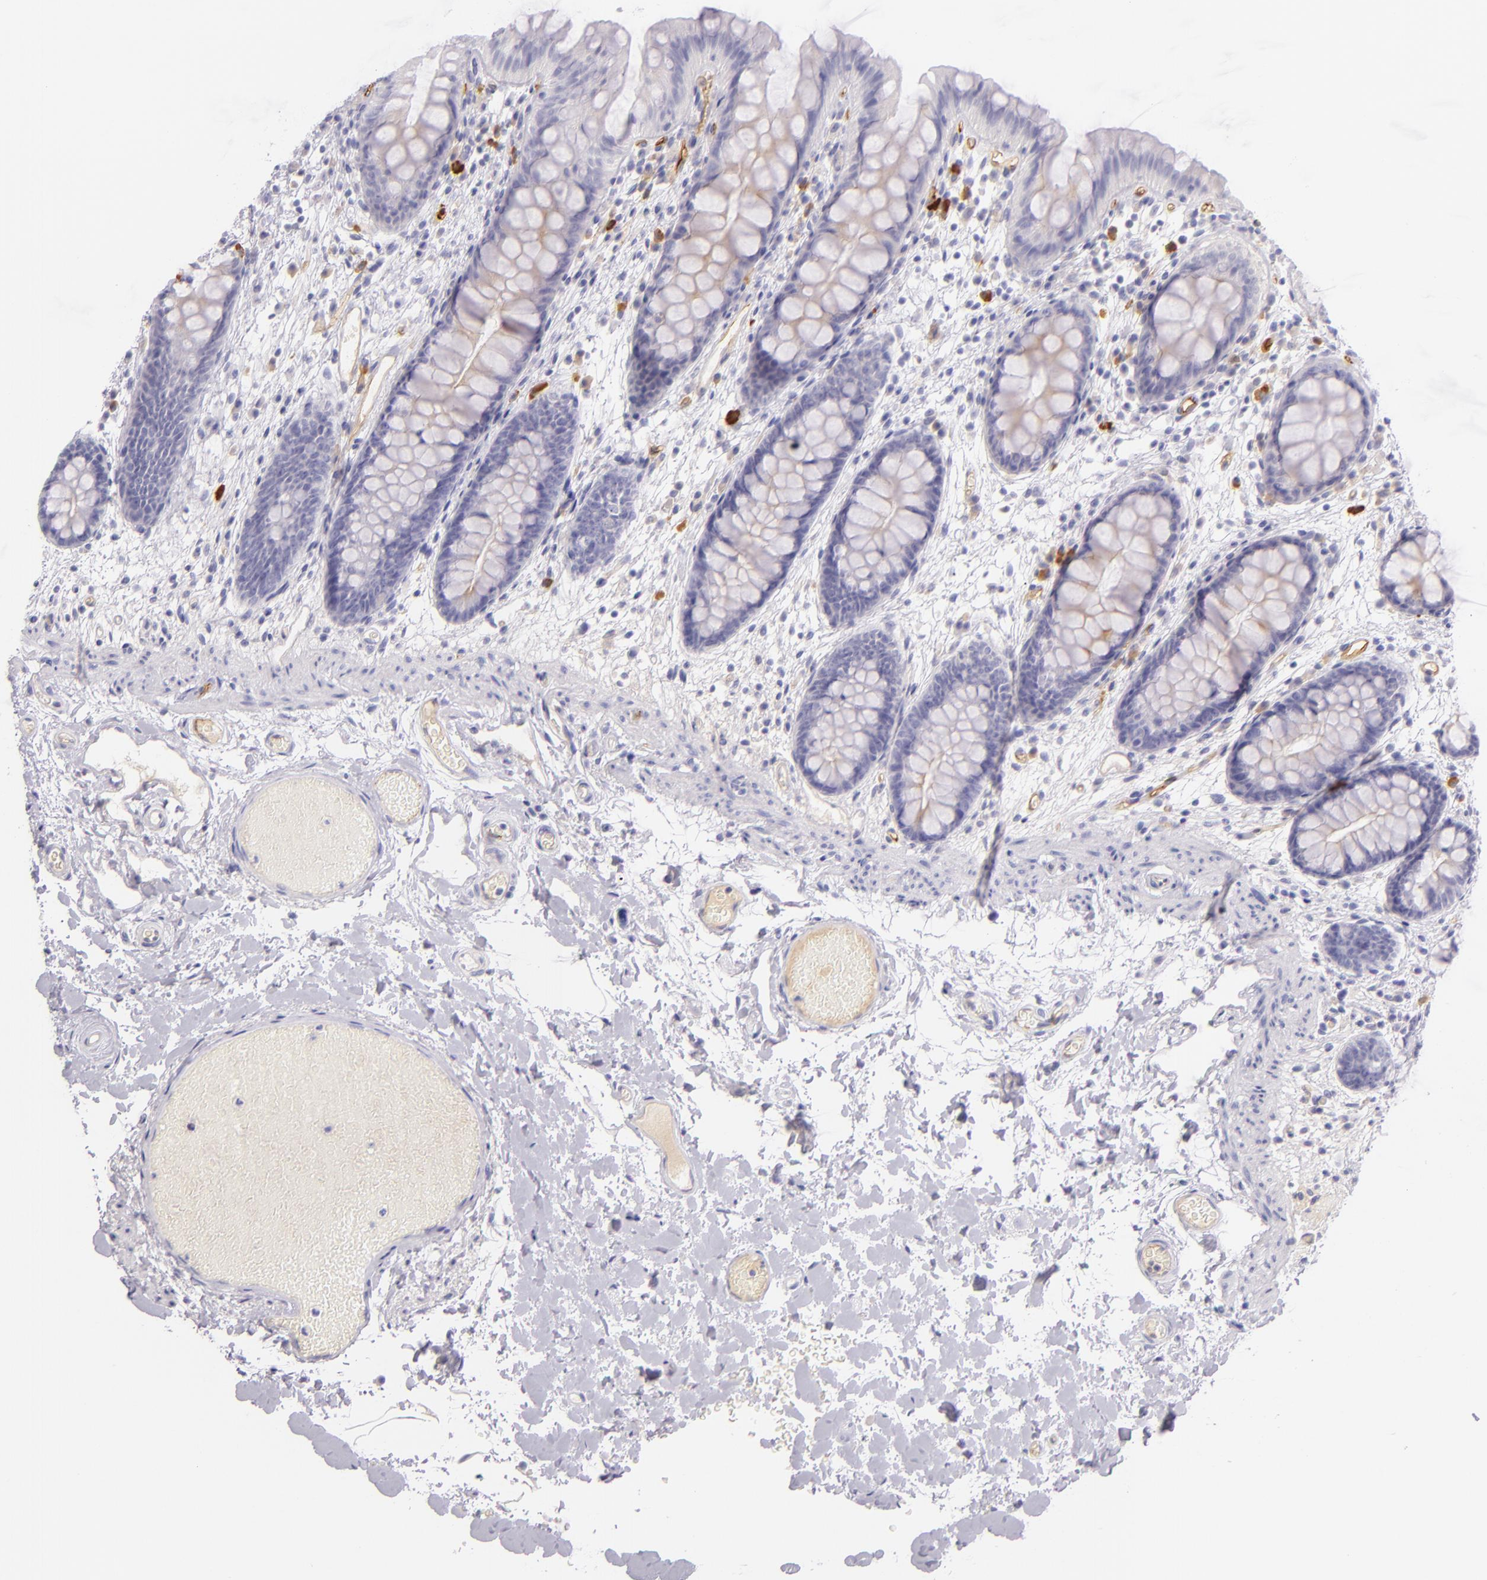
{"staining": {"intensity": "moderate", "quantity": "25%-75%", "location": "cytoplasmic/membranous"}, "tissue": "colon", "cell_type": "Endothelial cells", "image_type": "normal", "snomed": [{"axis": "morphology", "description": "Normal tissue, NOS"}, {"axis": "topography", "description": "Smooth muscle"}, {"axis": "topography", "description": "Colon"}], "caption": "Immunohistochemistry histopathology image of normal human colon stained for a protein (brown), which reveals medium levels of moderate cytoplasmic/membranous expression in about 25%-75% of endothelial cells.", "gene": "ICAM1", "patient": {"sex": "male", "age": 67}}